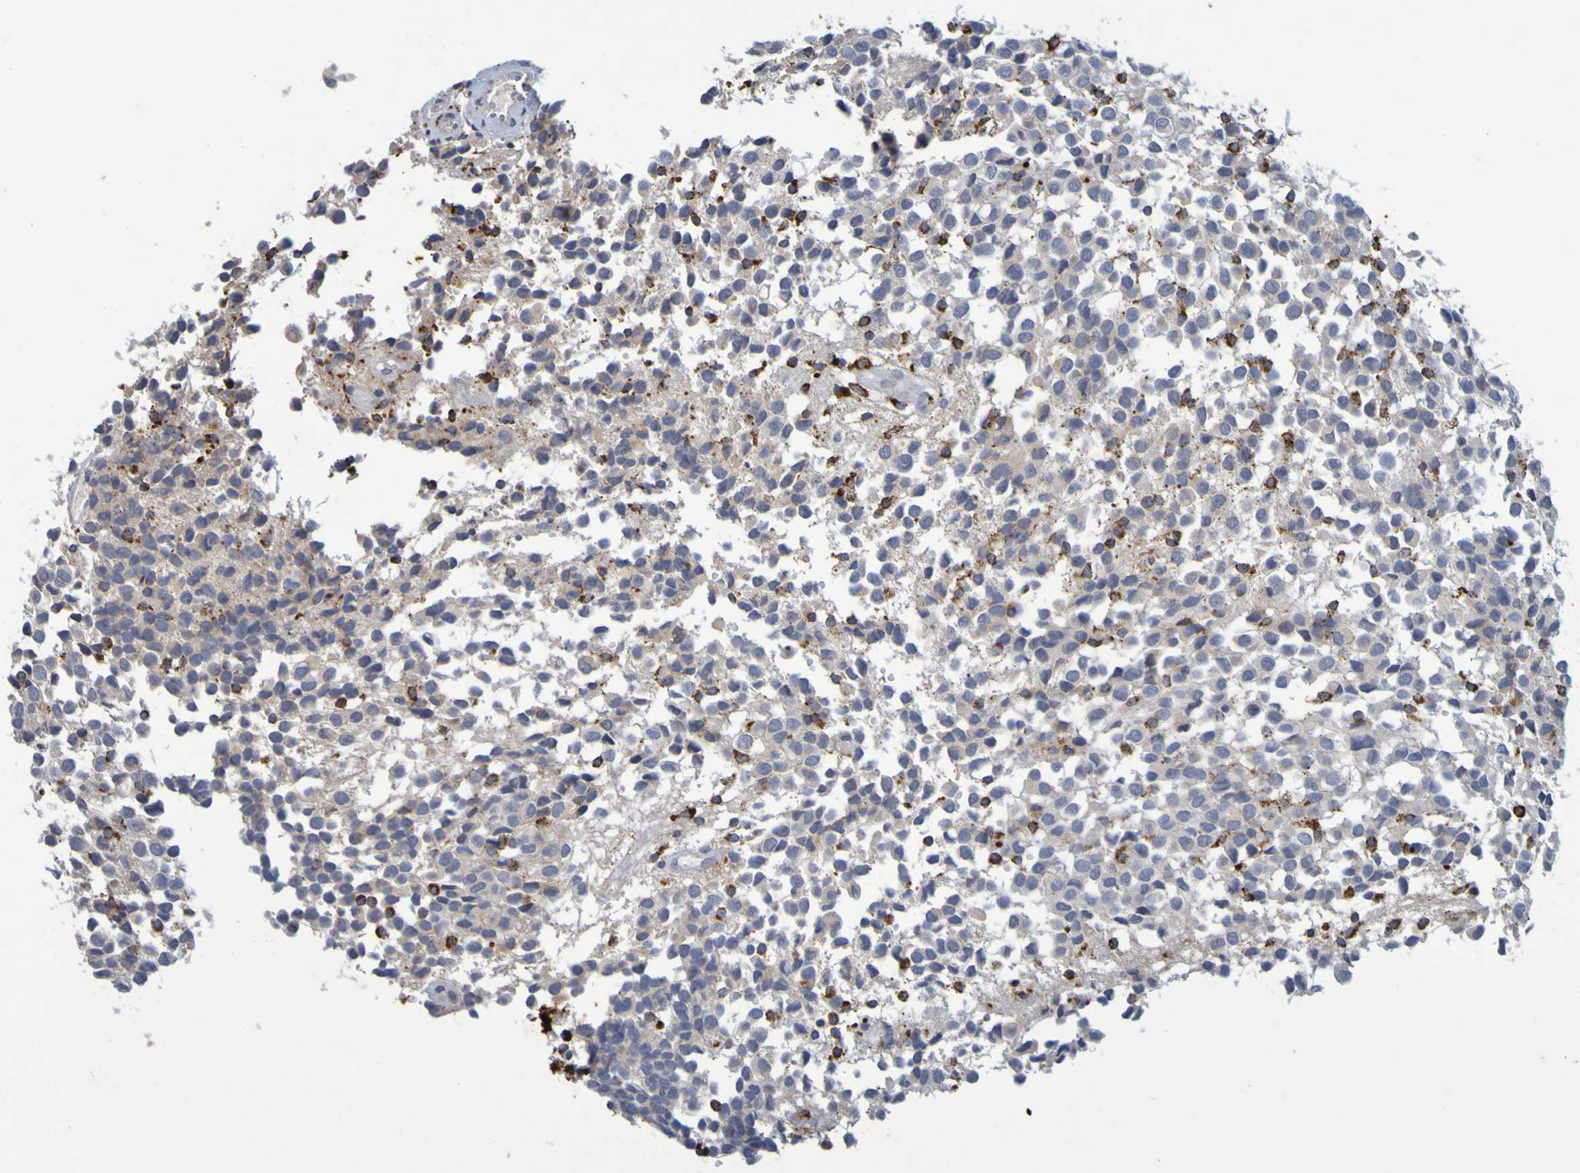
{"staining": {"intensity": "strong", "quantity": "<25%", "location": "cytoplasmic/membranous"}, "tissue": "glioma", "cell_type": "Tumor cells", "image_type": "cancer", "snomed": [{"axis": "morphology", "description": "Glioma, malignant, High grade"}, {"axis": "topography", "description": "Brain"}], "caption": "A medium amount of strong cytoplasmic/membranous positivity is seen in approximately <25% of tumor cells in malignant high-grade glioma tissue.", "gene": "TPH1", "patient": {"sex": "male", "age": 32}}